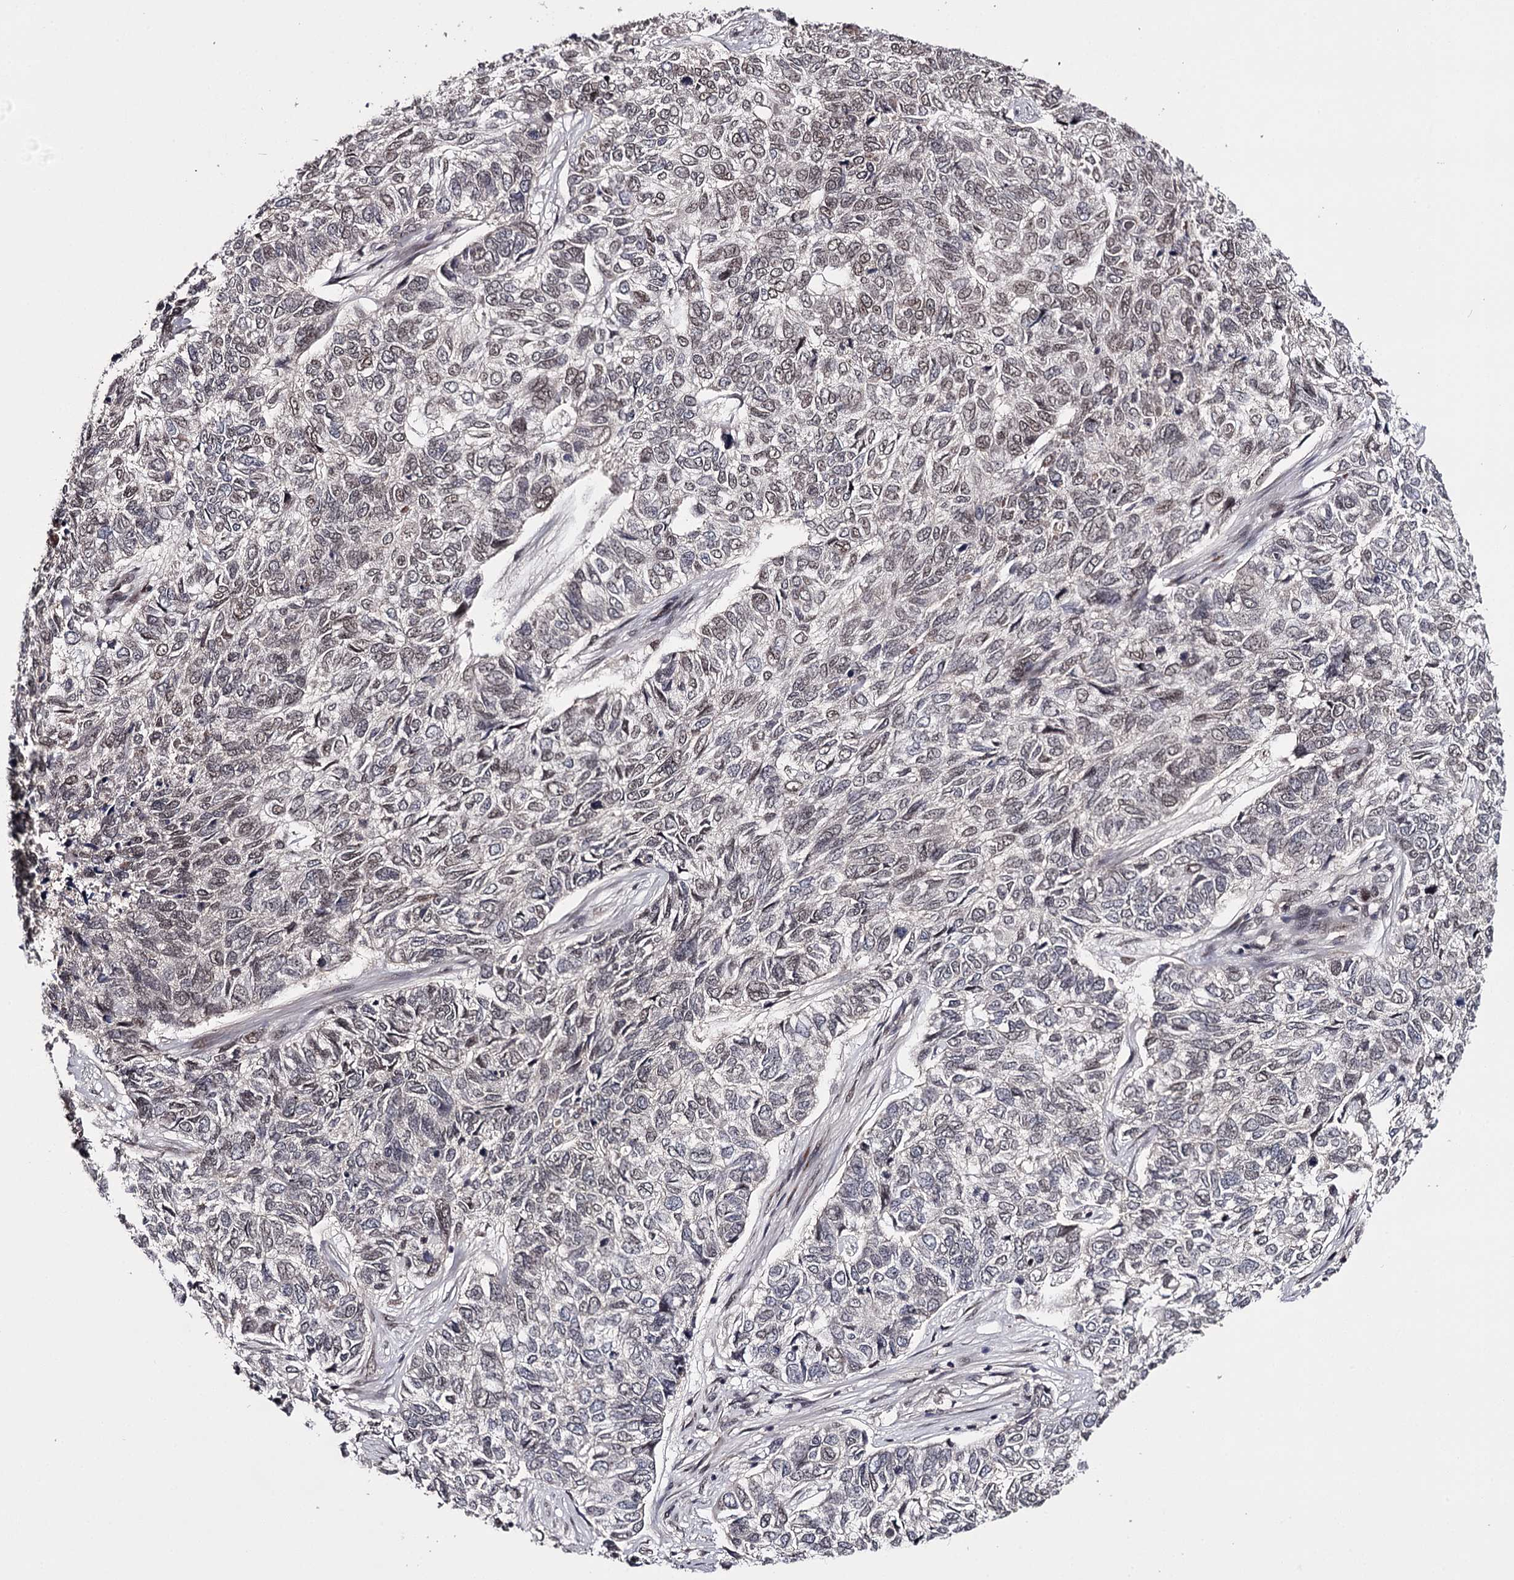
{"staining": {"intensity": "weak", "quantity": "<25%", "location": "nuclear"}, "tissue": "skin cancer", "cell_type": "Tumor cells", "image_type": "cancer", "snomed": [{"axis": "morphology", "description": "Basal cell carcinoma"}, {"axis": "topography", "description": "Skin"}], "caption": "Tumor cells are negative for brown protein staining in skin cancer (basal cell carcinoma).", "gene": "TTC33", "patient": {"sex": "female", "age": 65}}